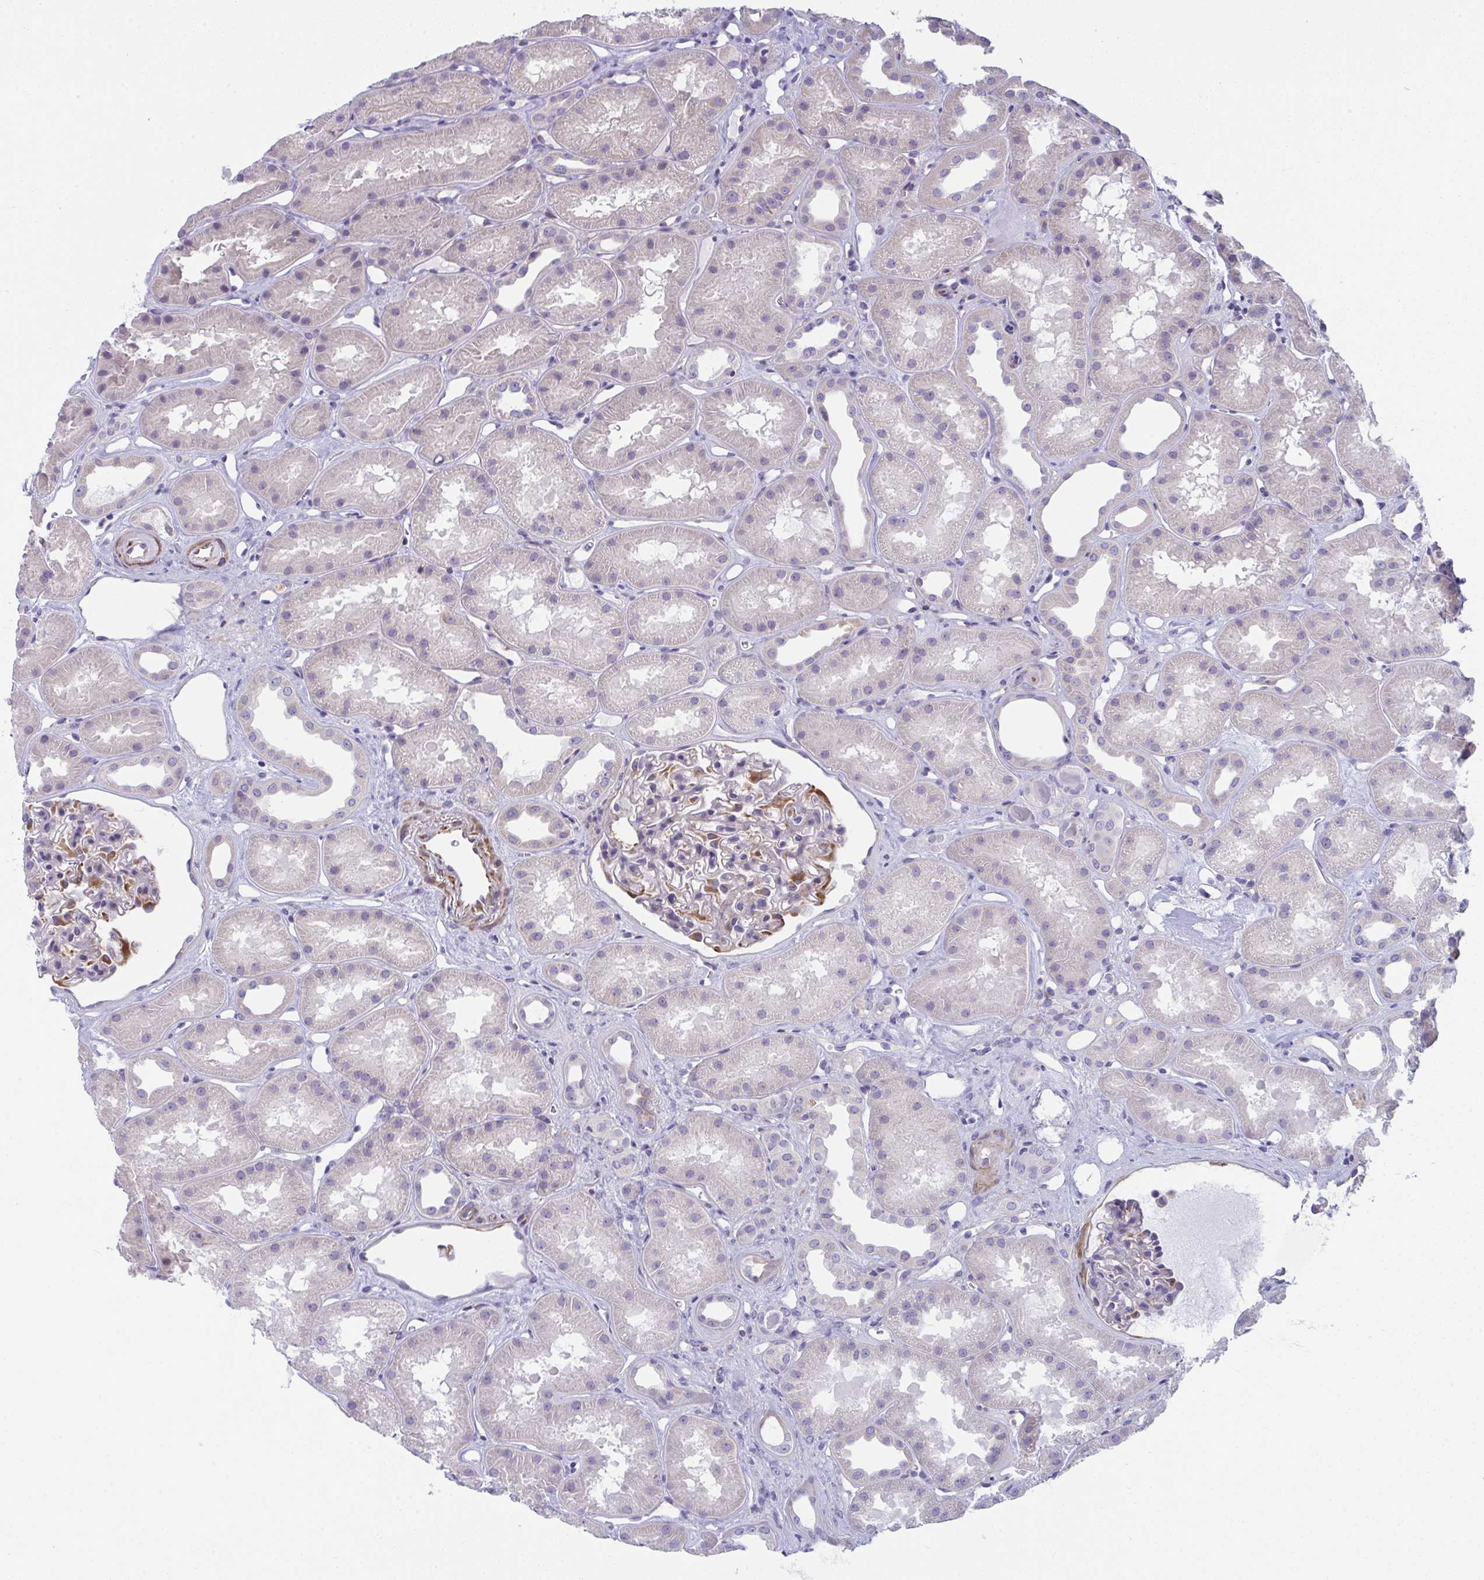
{"staining": {"intensity": "moderate", "quantity": "<25%", "location": "cytoplasmic/membranous"}, "tissue": "kidney", "cell_type": "Cells in glomeruli", "image_type": "normal", "snomed": [{"axis": "morphology", "description": "Normal tissue, NOS"}, {"axis": "topography", "description": "Kidney"}], "caption": "DAB (3,3'-diaminobenzidine) immunohistochemical staining of unremarkable kidney exhibits moderate cytoplasmic/membranous protein positivity in approximately <25% of cells in glomeruli.", "gene": "MYL12A", "patient": {"sex": "male", "age": 61}}